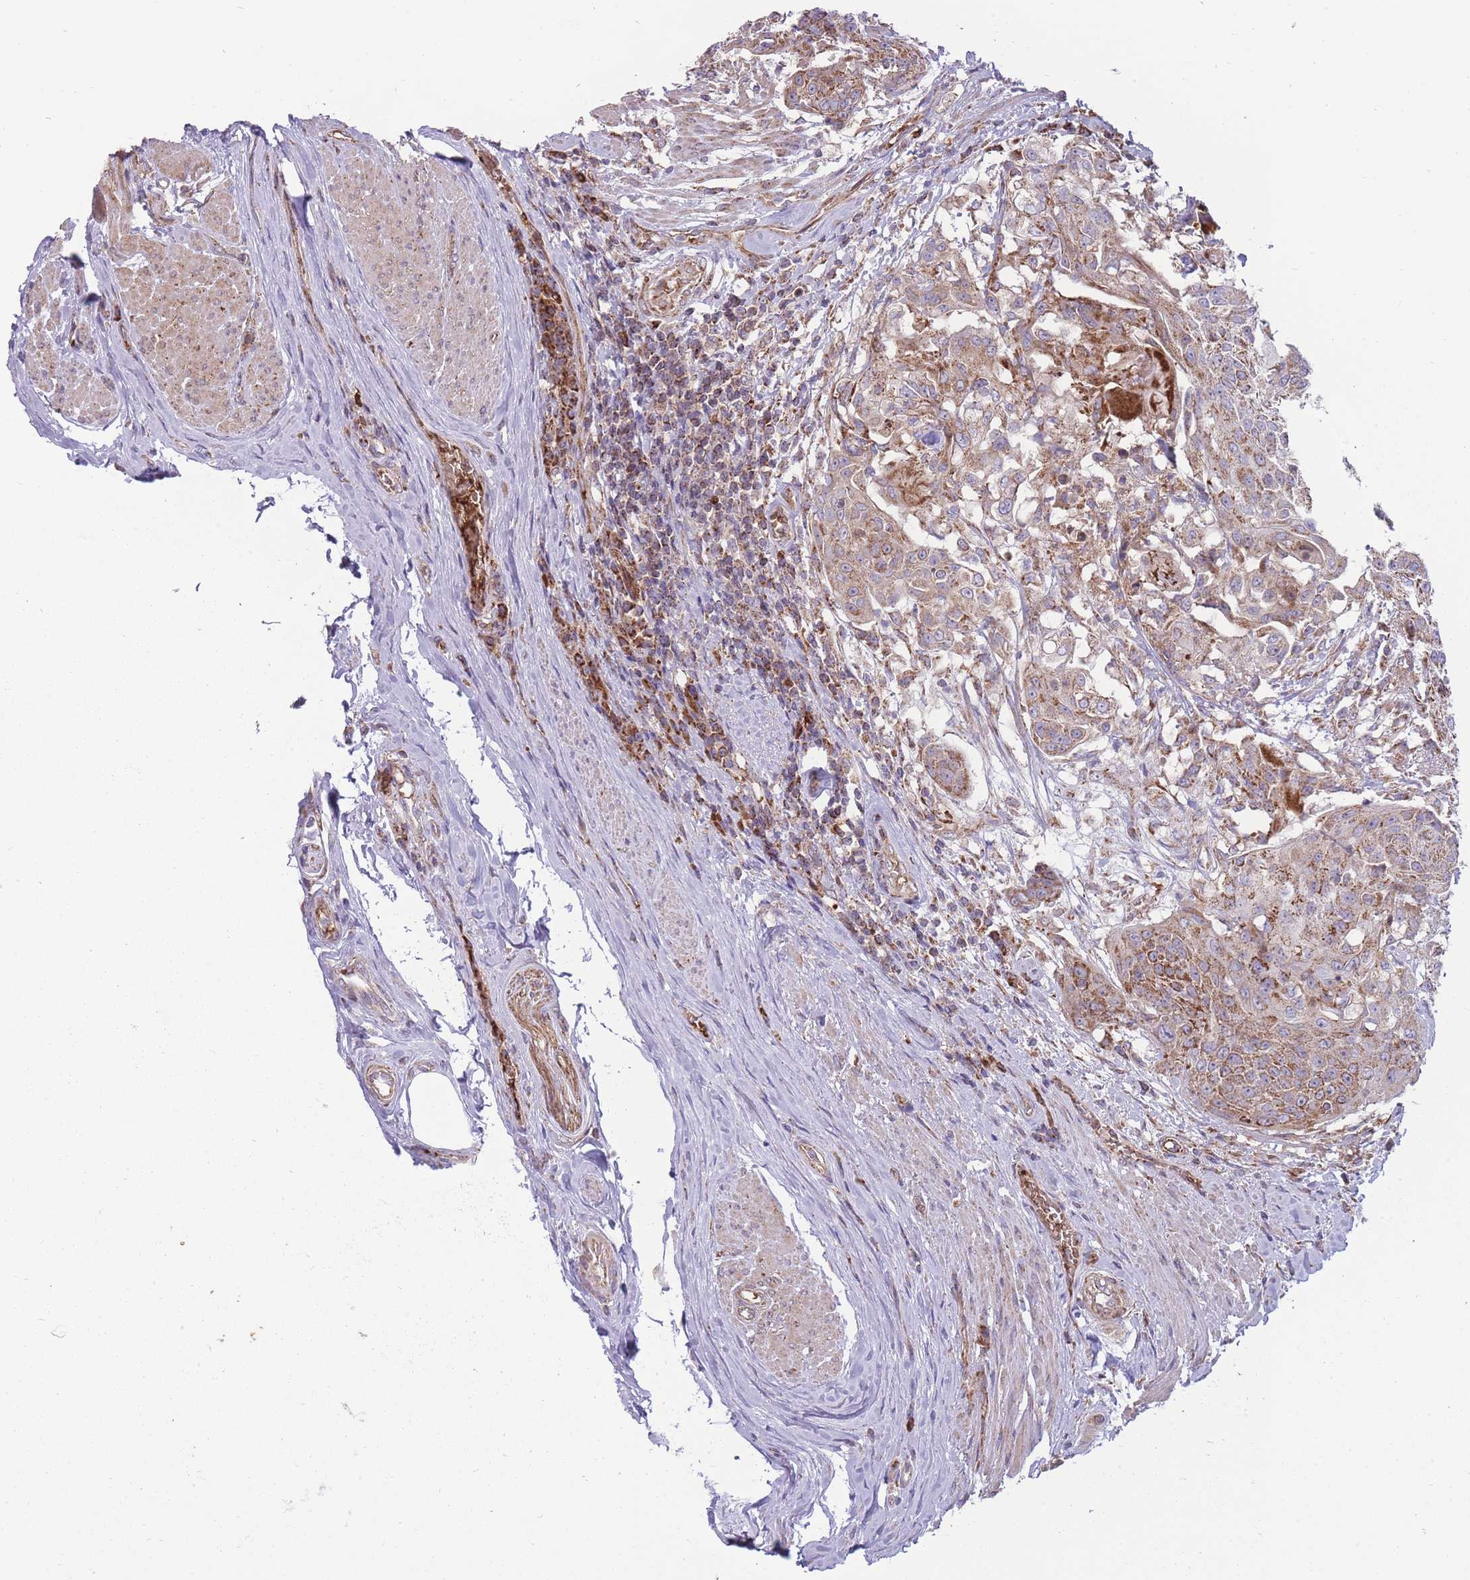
{"staining": {"intensity": "moderate", "quantity": ">75%", "location": "cytoplasmic/membranous"}, "tissue": "urothelial cancer", "cell_type": "Tumor cells", "image_type": "cancer", "snomed": [{"axis": "morphology", "description": "Urothelial carcinoma, High grade"}, {"axis": "topography", "description": "Urinary bladder"}], "caption": "Brown immunohistochemical staining in high-grade urothelial carcinoma demonstrates moderate cytoplasmic/membranous staining in approximately >75% of tumor cells.", "gene": "ANKRD10", "patient": {"sex": "female", "age": 63}}